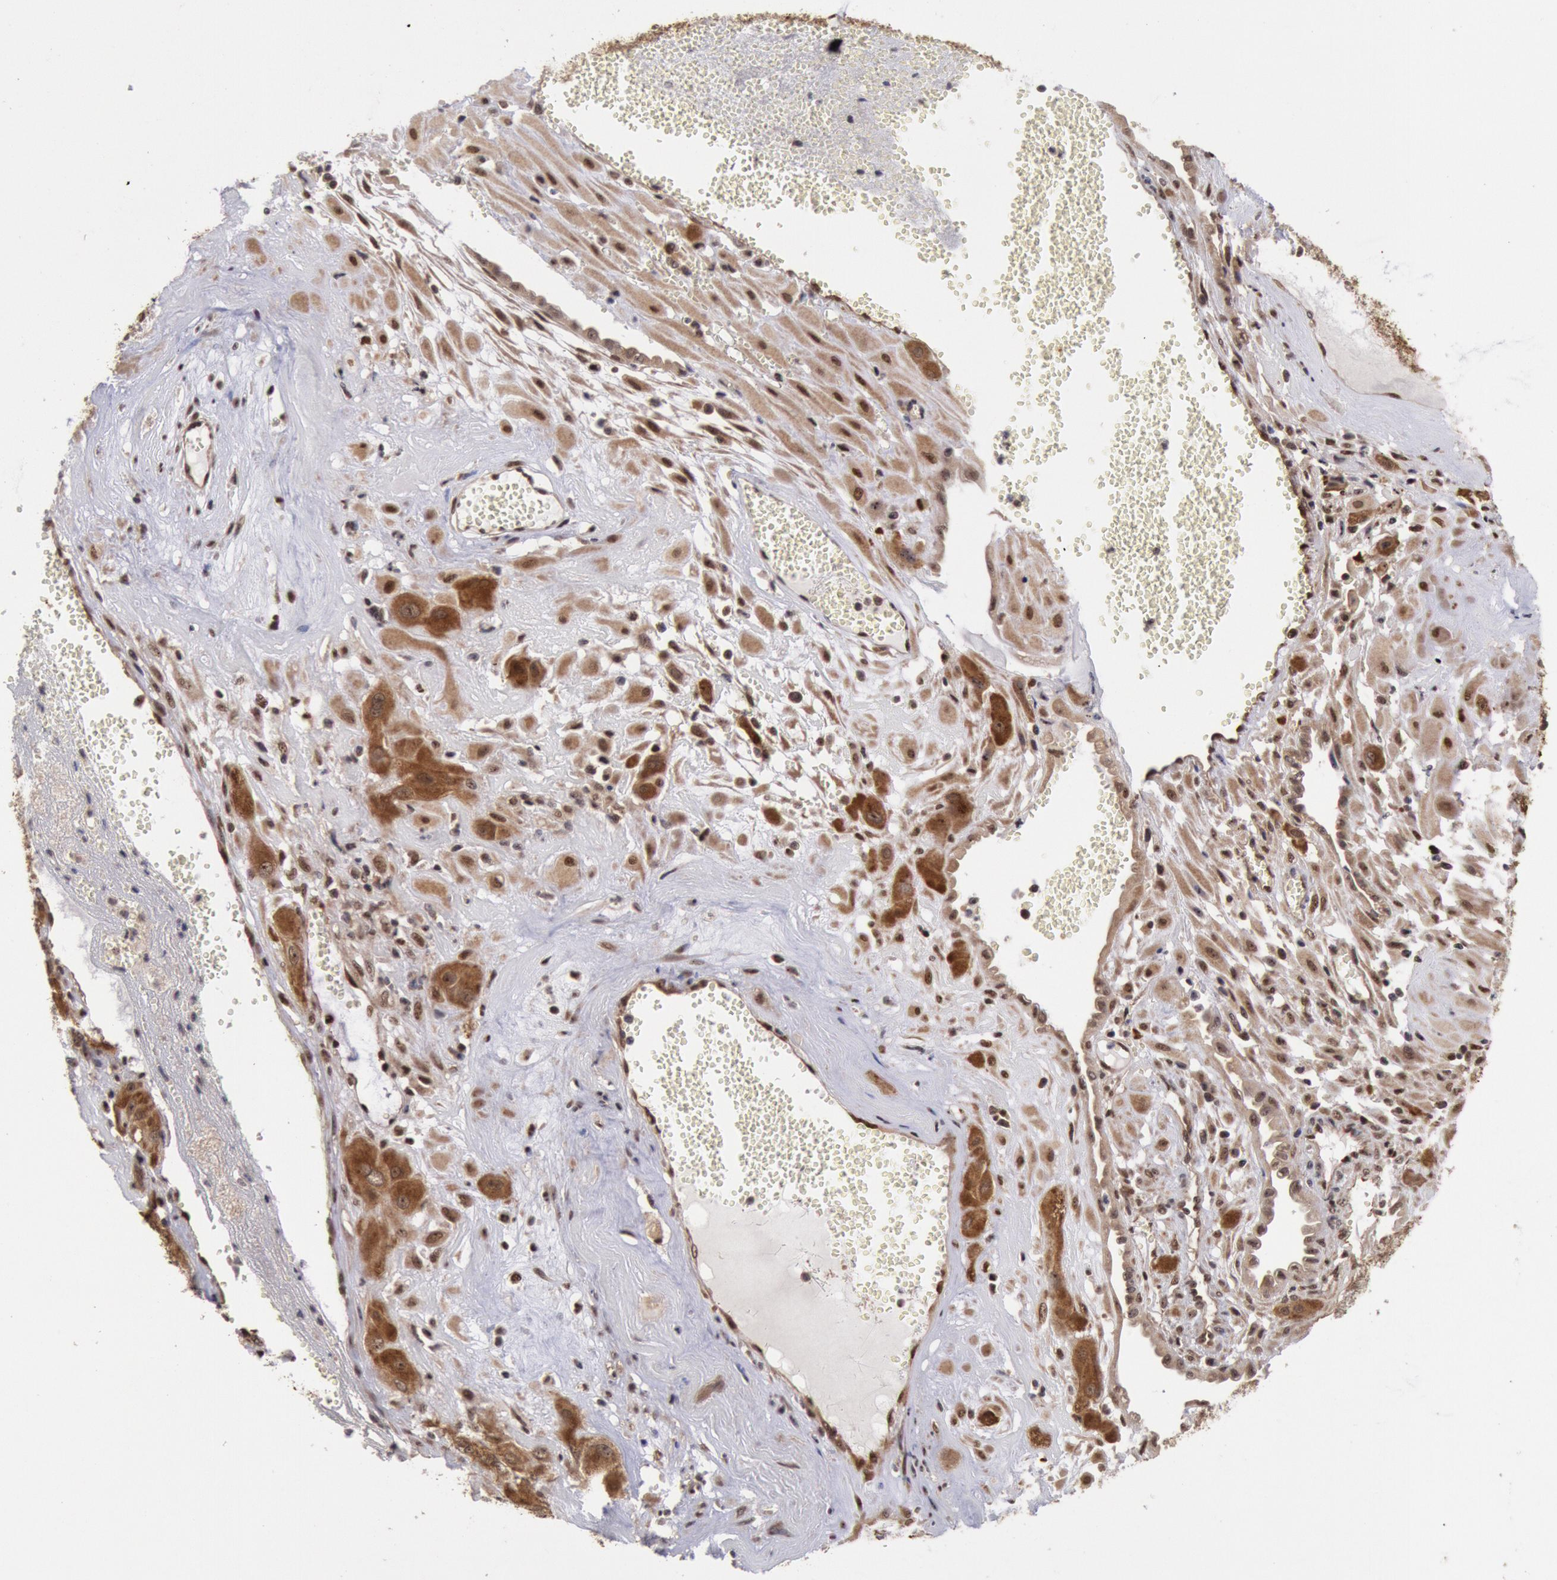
{"staining": {"intensity": "strong", "quantity": ">75%", "location": "cytoplasmic/membranous"}, "tissue": "cervical cancer", "cell_type": "Tumor cells", "image_type": "cancer", "snomed": [{"axis": "morphology", "description": "Squamous cell carcinoma, NOS"}, {"axis": "topography", "description": "Cervix"}], "caption": "Immunohistochemistry (IHC) (DAB (3,3'-diaminobenzidine)) staining of squamous cell carcinoma (cervical) exhibits strong cytoplasmic/membranous protein staining in approximately >75% of tumor cells.", "gene": "STX17", "patient": {"sex": "female", "age": 34}}